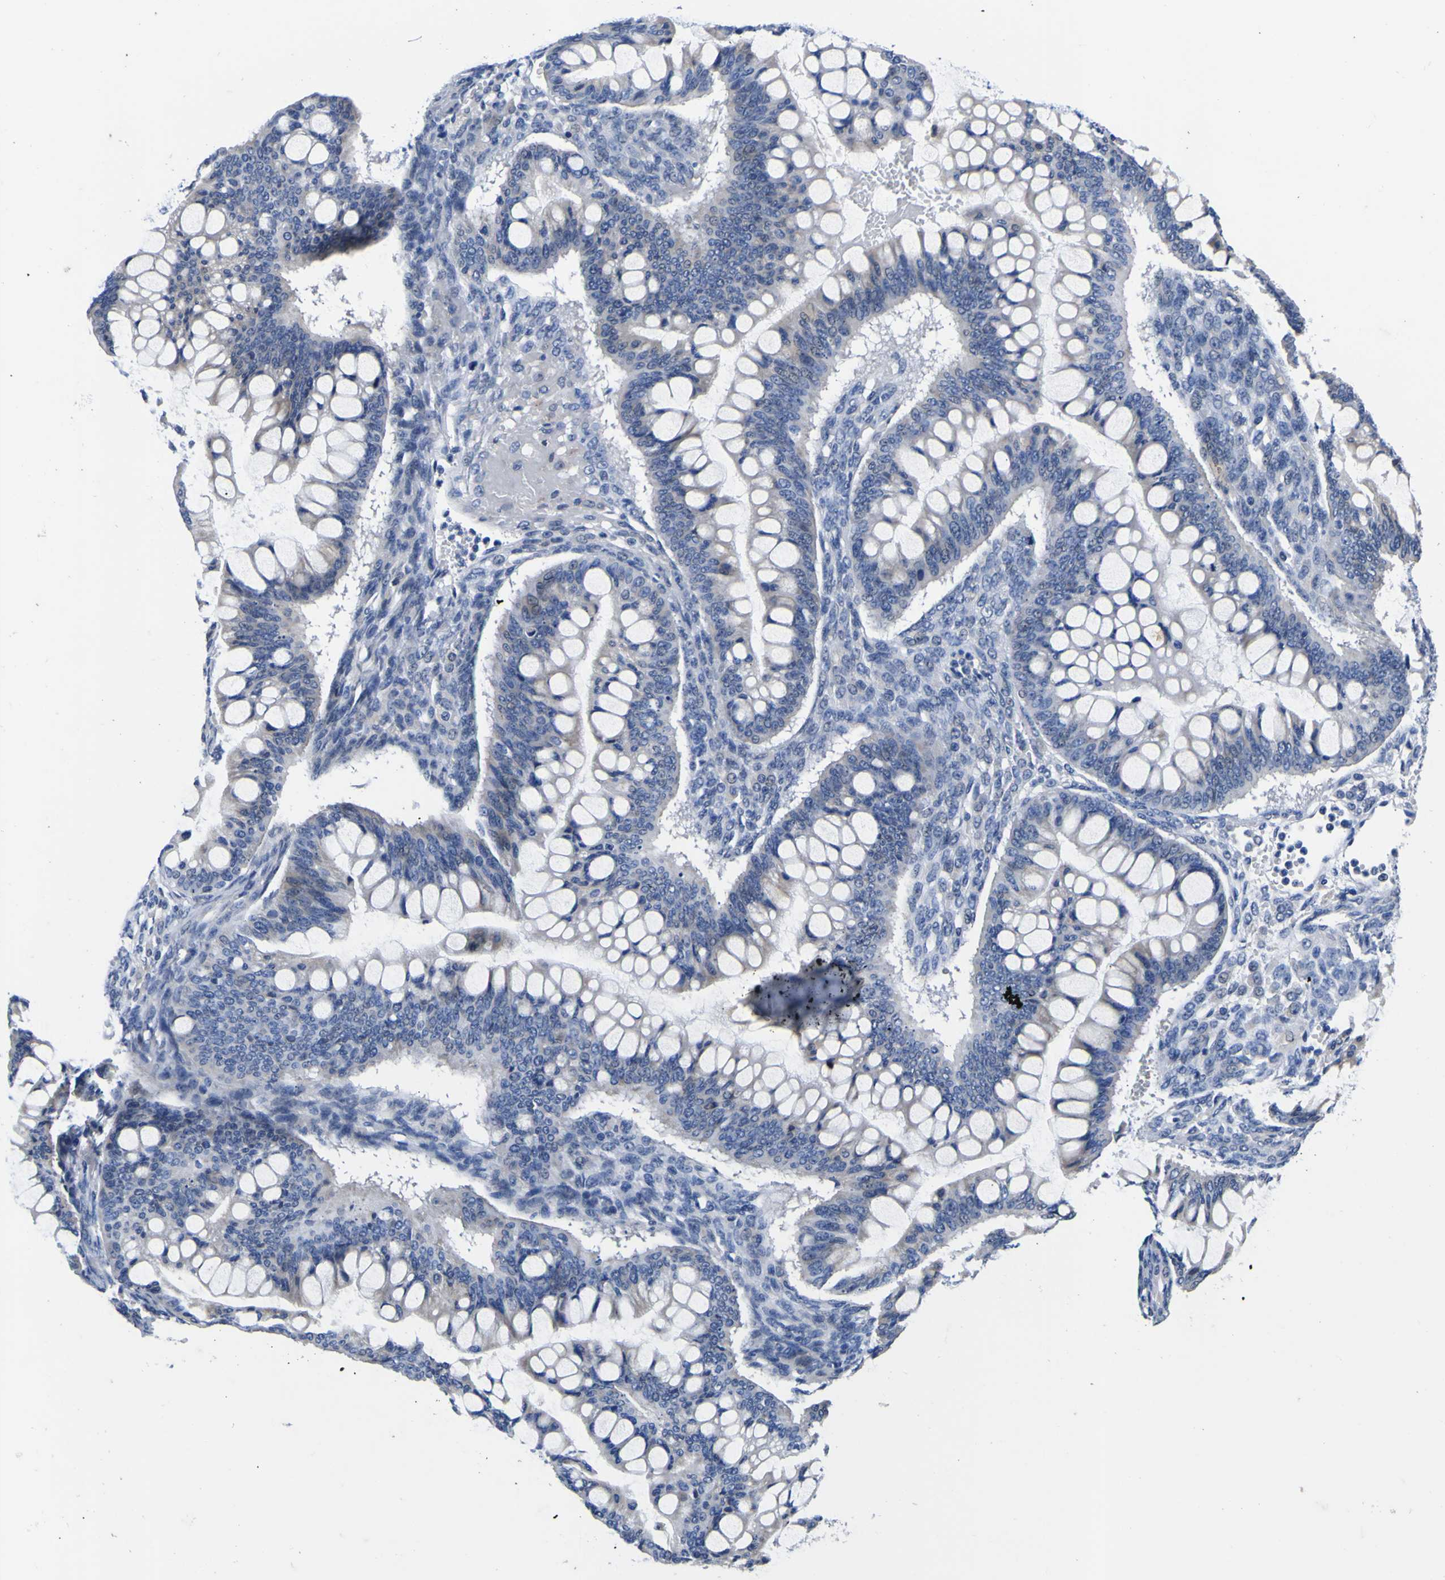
{"staining": {"intensity": "negative", "quantity": "none", "location": "none"}, "tissue": "ovarian cancer", "cell_type": "Tumor cells", "image_type": "cancer", "snomed": [{"axis": "morphology", "description": "Cystadenocarcinoma, mucinous, NOS"}, {"axis": "topography", "description": "Ovary"}], "caption": "Image shows no significant protein expression in tumor cells of ovarian mucinous cystadenocarcinoma.", "gene": "IGFLR1", "patient": {"sex": "female", "age": 73}}